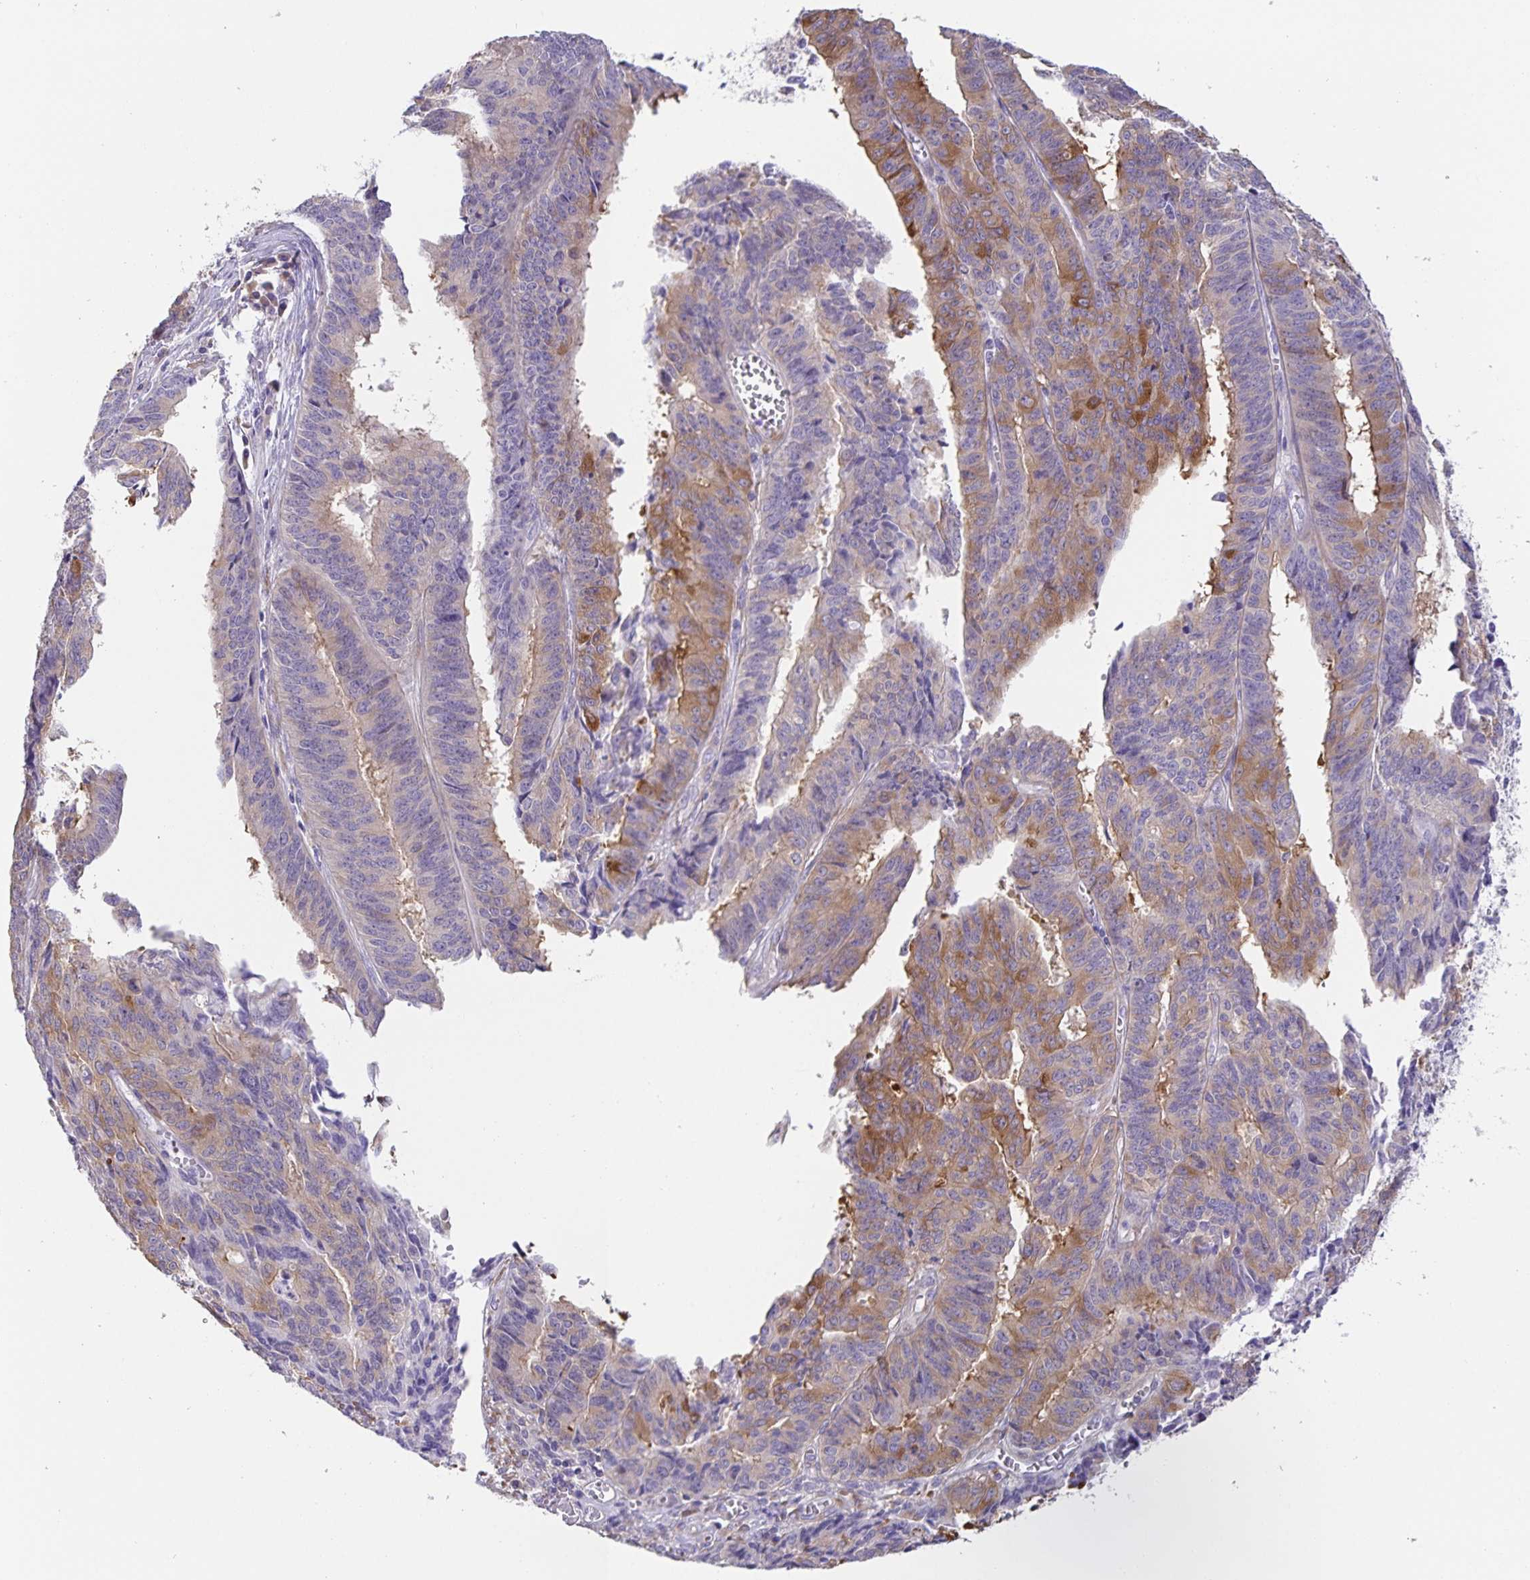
{"staining": {"intensity": "weak", "quantity": "25%-75%", "location": "cytoplasmic/membranous"}, "tissue": "endometrial cancer", "cell_type": "Tumor cells", "image_type": "cancer", "snomed": [{"axis": "morphology", "description": "Adenocarcinoma, NOS"}, {"axis": "topography", "description": "Endometrium"}], "caption": "This is an image of immunohistochemistry staining of endometrial adenocarcinoma, which shows weak expression in the cytoplasmic/membranous of tumor cells.", "gene": "PRR36", "patient": {"sex": "female", "age": 65}}